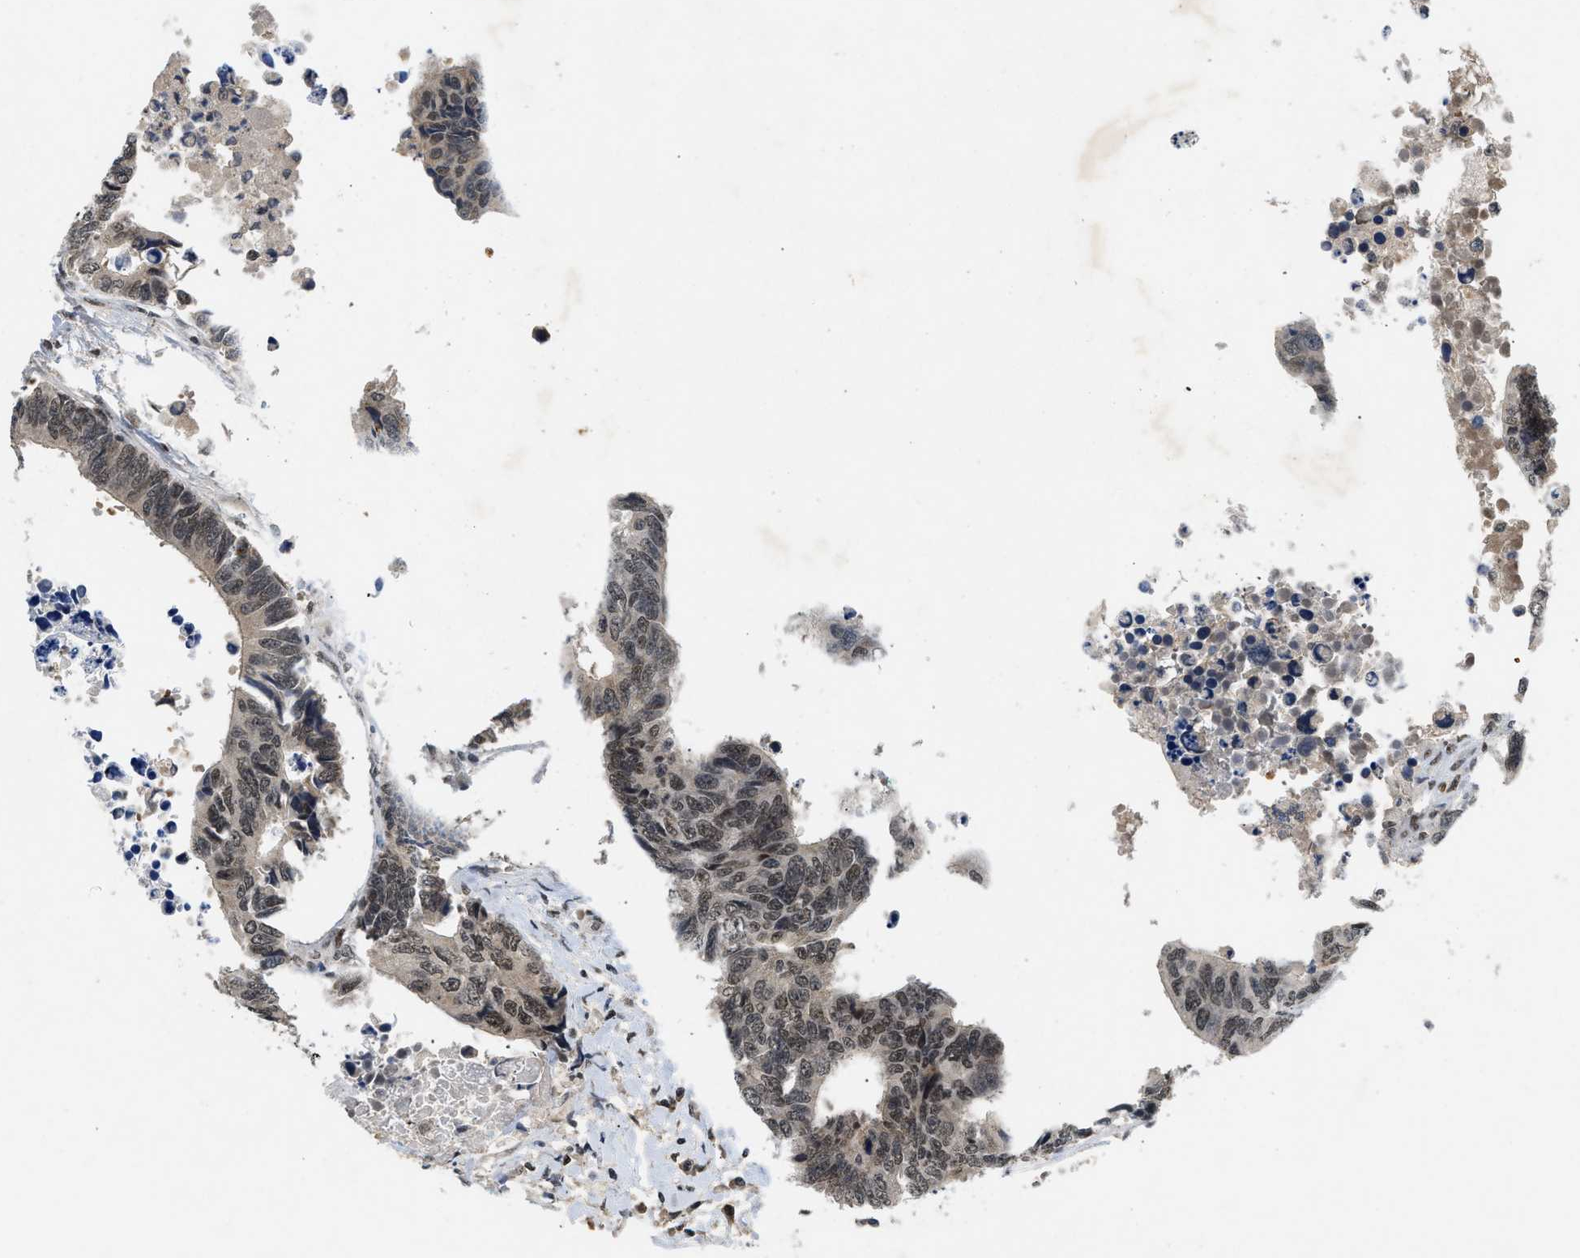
{"staining": {"intensity": "moderate", "quantity": ">75%", "location": "nuclear"}, "tissue": "colorectal cancer", "cell_type": "Tumor cells", "image_type": "cancer", "snomed": [{"axis": "morphology", "description": "Adenocarcinoma, NOS"}, {"axis": "topography", "description": "Rectum"}], "caption": "Colorectal adenocarcinoma tissue displays moderate nuclear expression in approximately >75% of tumor cells, visualized by immunohistochemistry. Nuclei are stained in blue.", "gene": "ZNF346", "patient": {"sex": "male", "age": 84}}